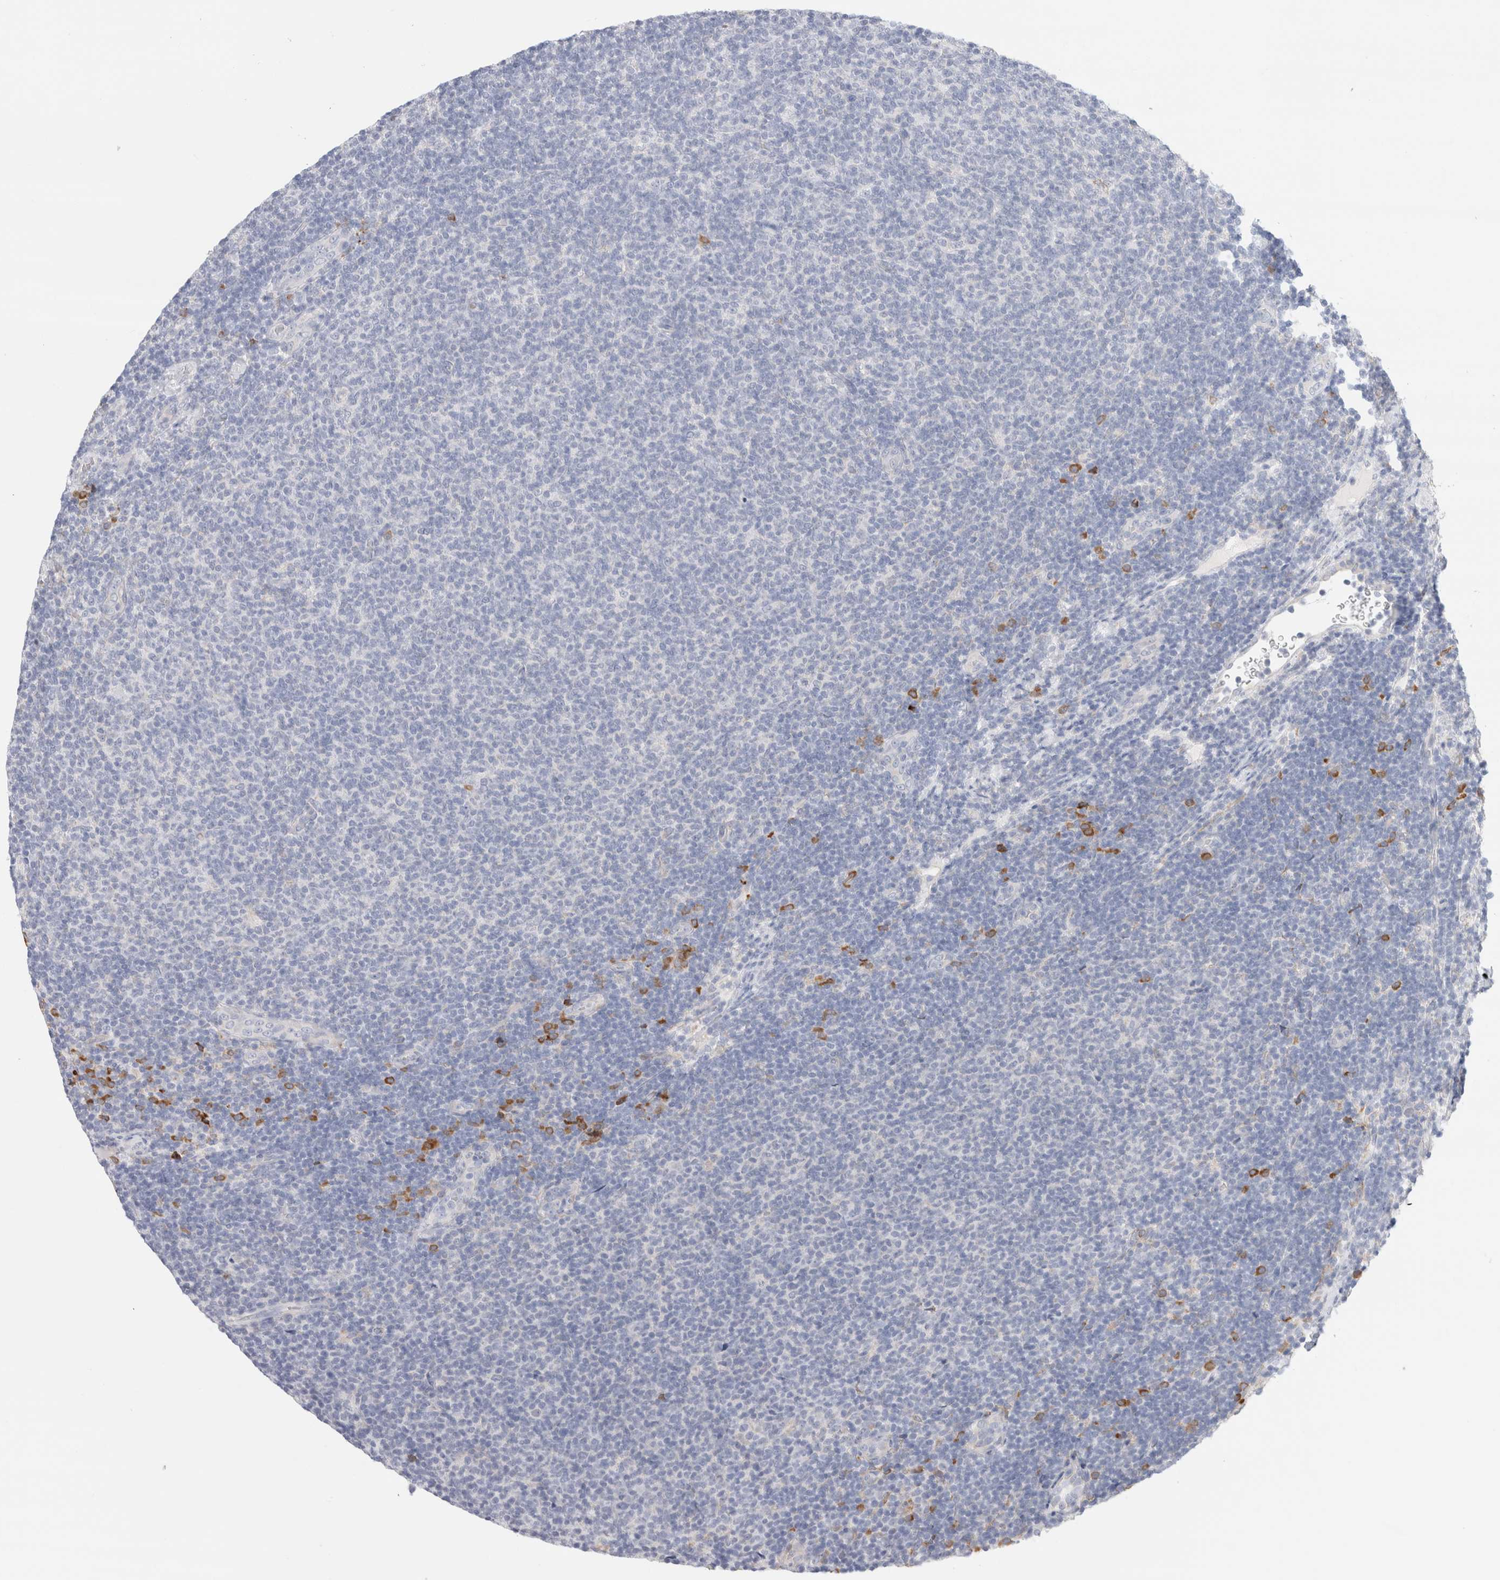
{"staining": {"intensity": "negative", "quantity": "none", "location": "none"}, "tissue": "lymphoma", "cell_type": "Tumor cells", "image_type": "cancer", "snomed": [{"axis": "morphology", "description": "Malignant lymphoma, non-Hodgkin's type, Low grade"}, {"axis": "topography", "description": "Lymph node"}], "caption": "High power microscopy histopathology image of an immunohistochemistry (IHC) photomicrograph of lymphoma, revealing no significant staining in tumor cells.", "gene": "CSK", "patient": {"sex": "male", "age": 66}}